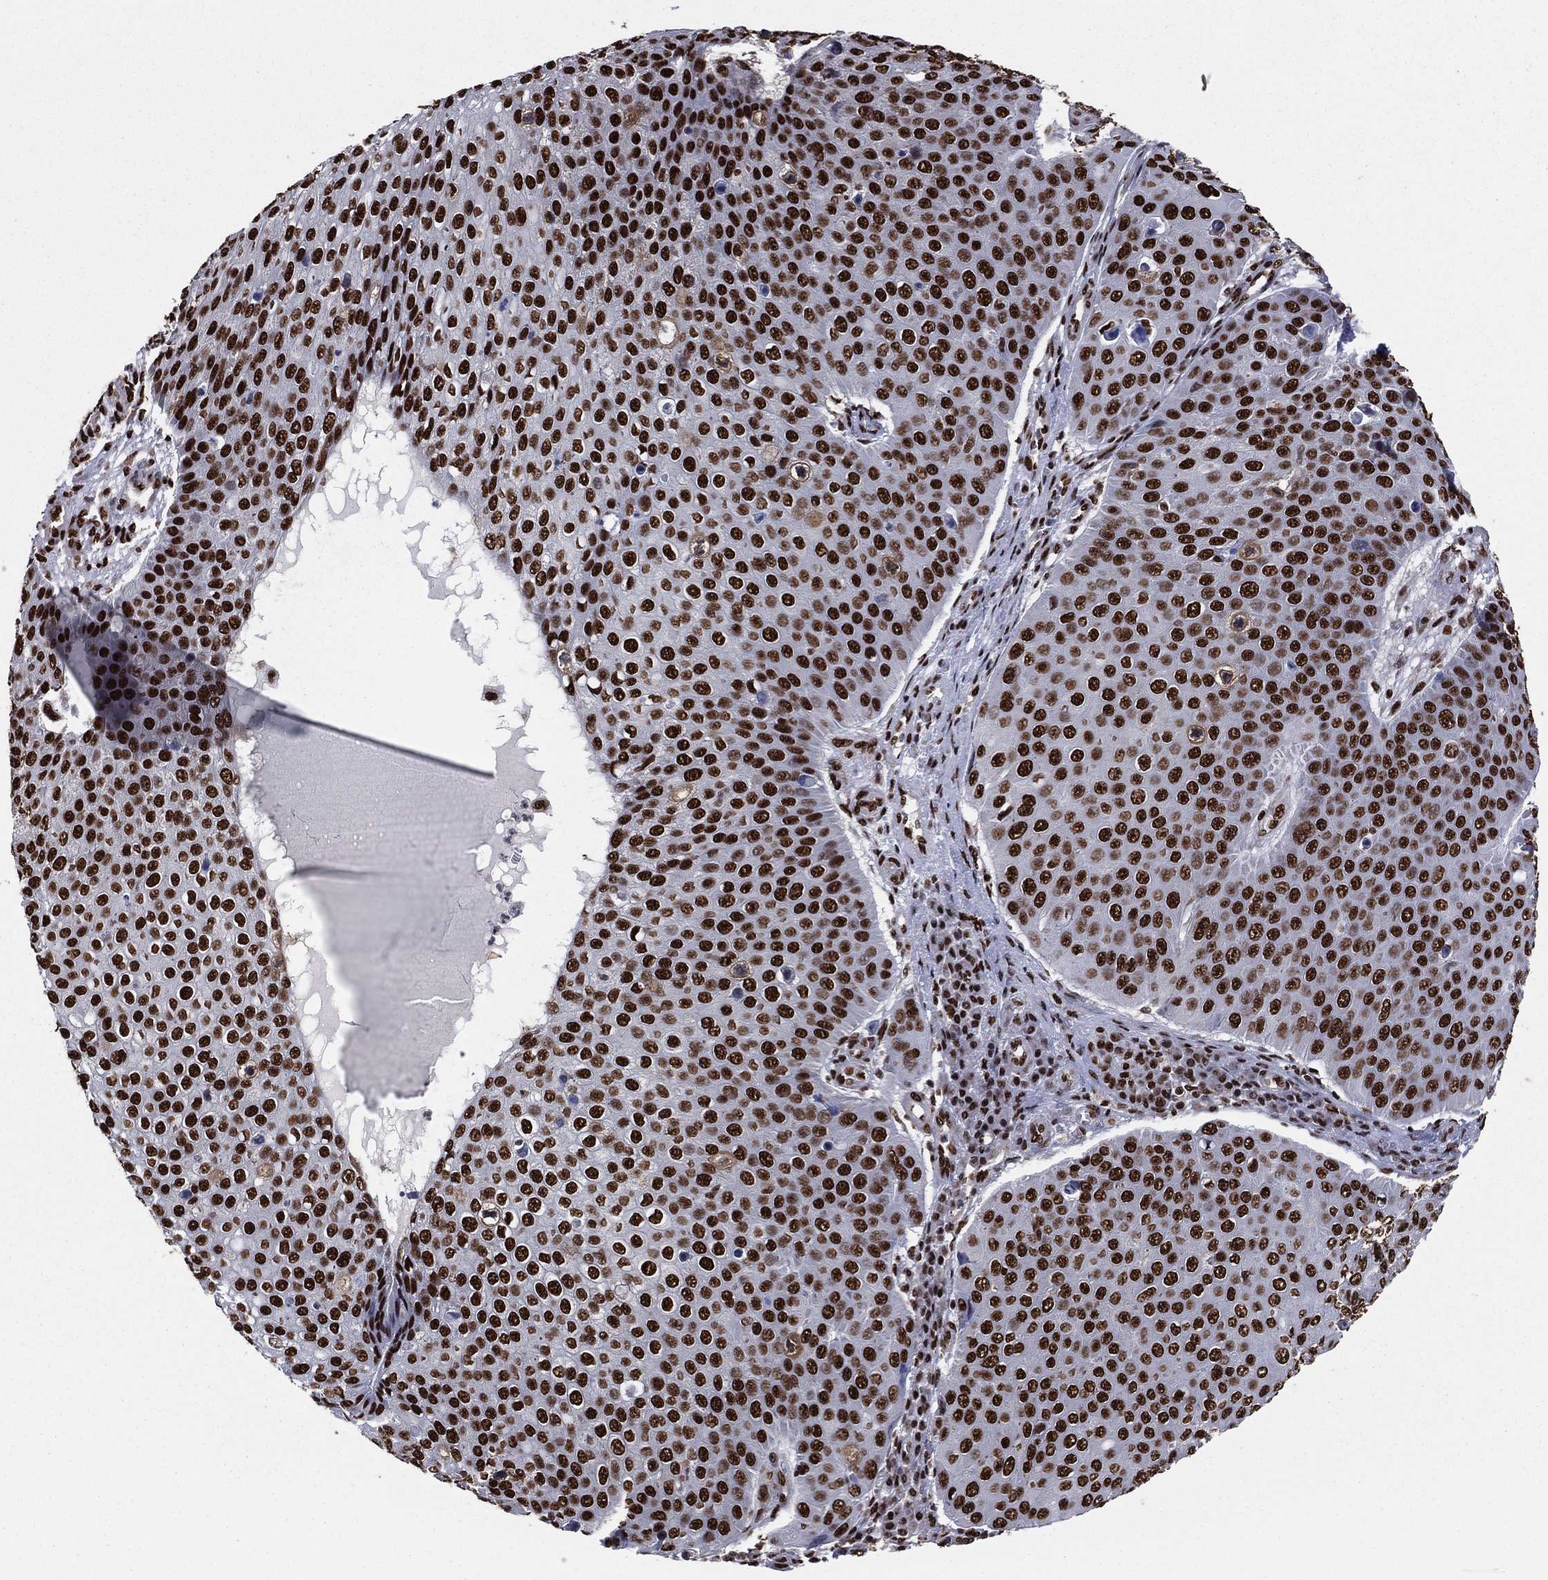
{"staining": {"intensity": "strong", "quantity": ">75%", "location": "nuclear"}, "tissue": "skin cancer", "cell_type": "Tumor cells", "image_type": "cancer", "snomed": [{"axis": "morphology", "description": "Squamous cell carcinoma, NOS"}, {"axis": "topography", "description": "Skin"}], "caption": "Skin squamous cell carcinoma was stained to show a protein in brown. There is high levels of strong nuclear positivity in about >75% of tumor cells.", "gene": "TP53BP1", "patient": {"sex": "male", "age": 71}}